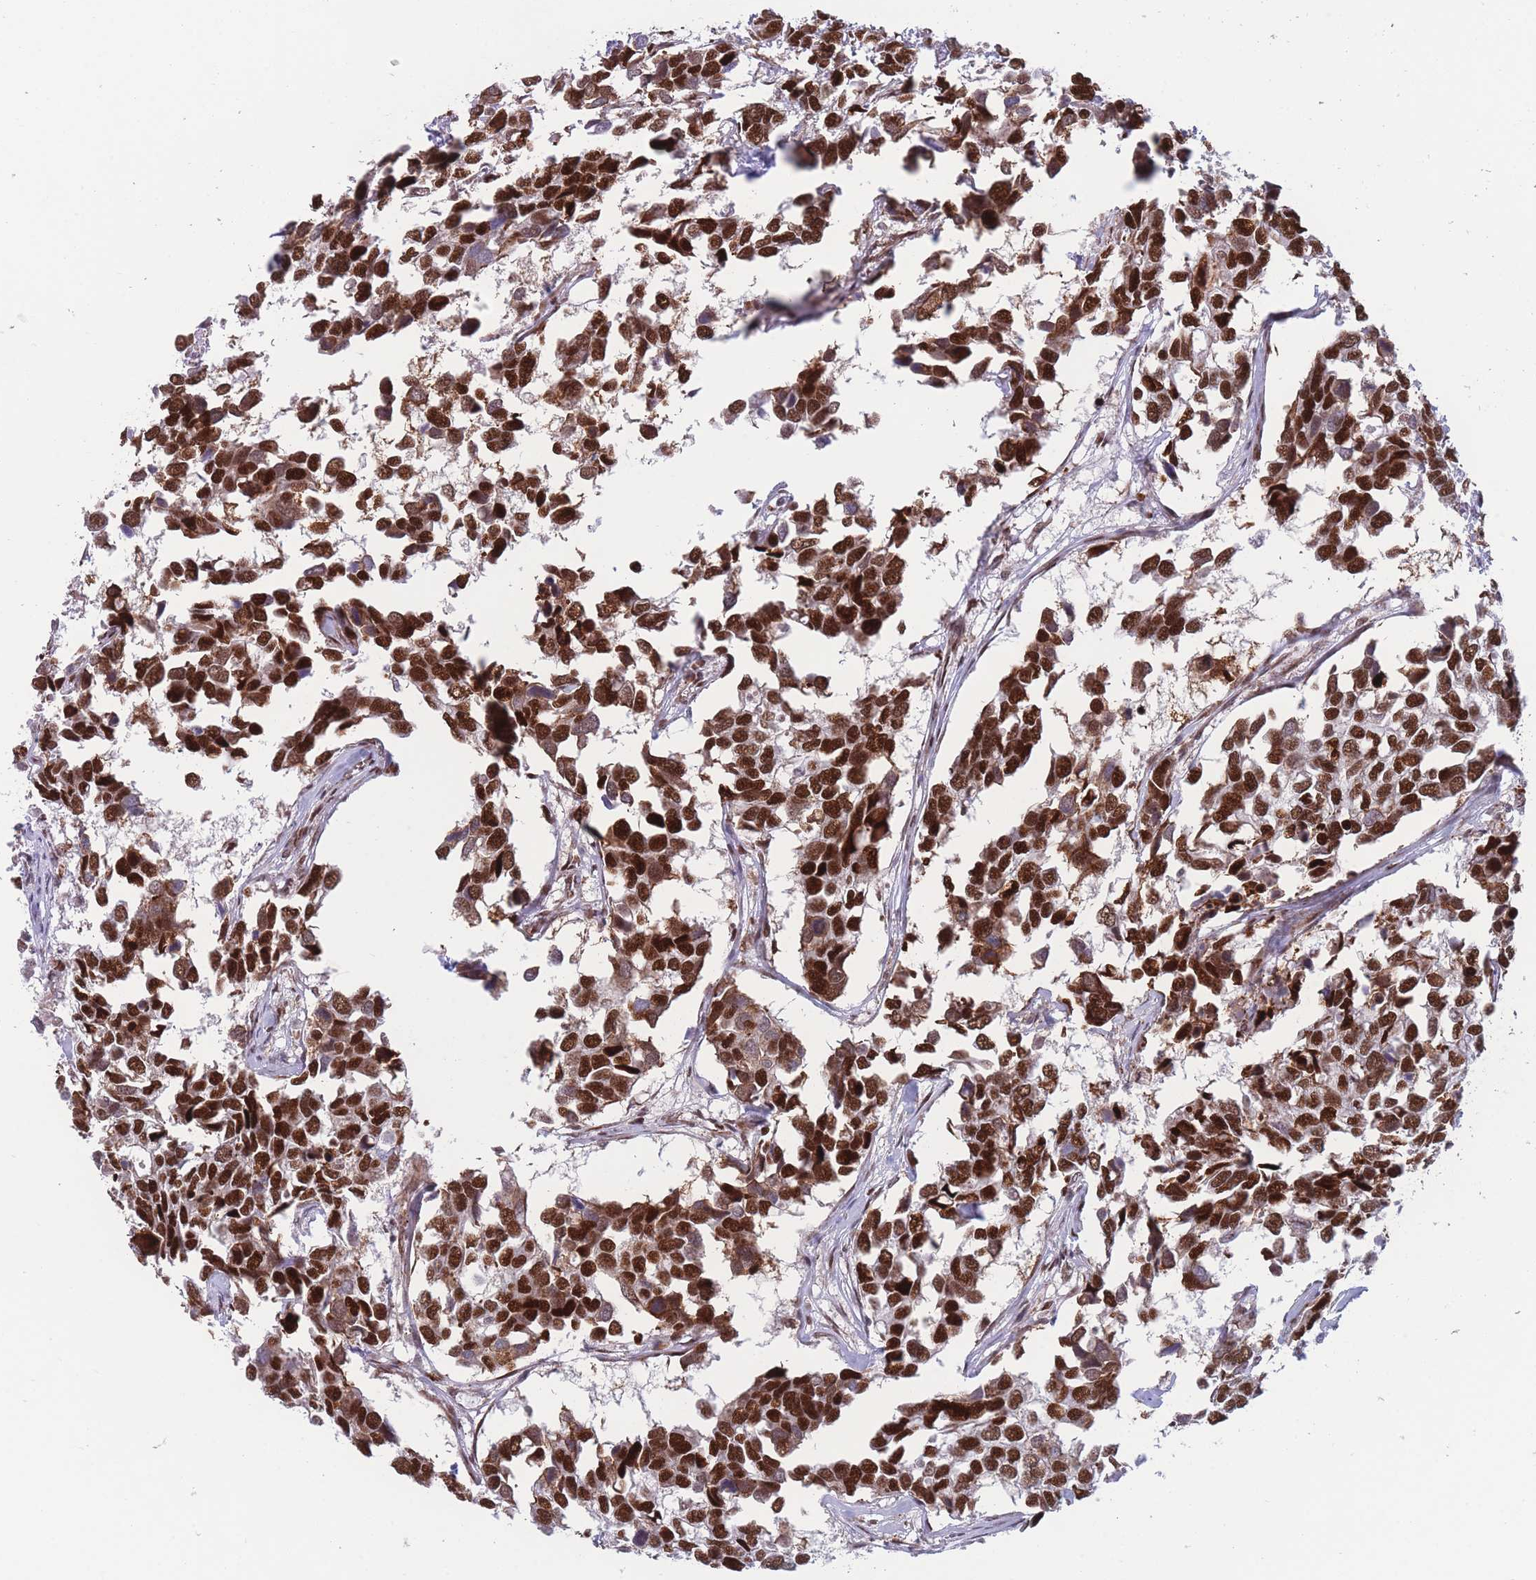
{"staining": {"intensity": "strong", "quantity": ">75%", "location": "nuclear"}, "tissue": "breast cancer", "cell_type": "Tumor cells", "image_type": "cancer", "snomed": [{"axis": "morphology", "description": "Duct carcinoma"}, {"axis": "topography", "description": "Breast"}], "caption": "Brown immunohistochemical staining in infiltrating ductal carcinoma (breast) demonstrates strong nuclear expression in about >75% of tumor cells.", "gene": "DNAJC3", "patient": {"sex": "female", "age": 83}}